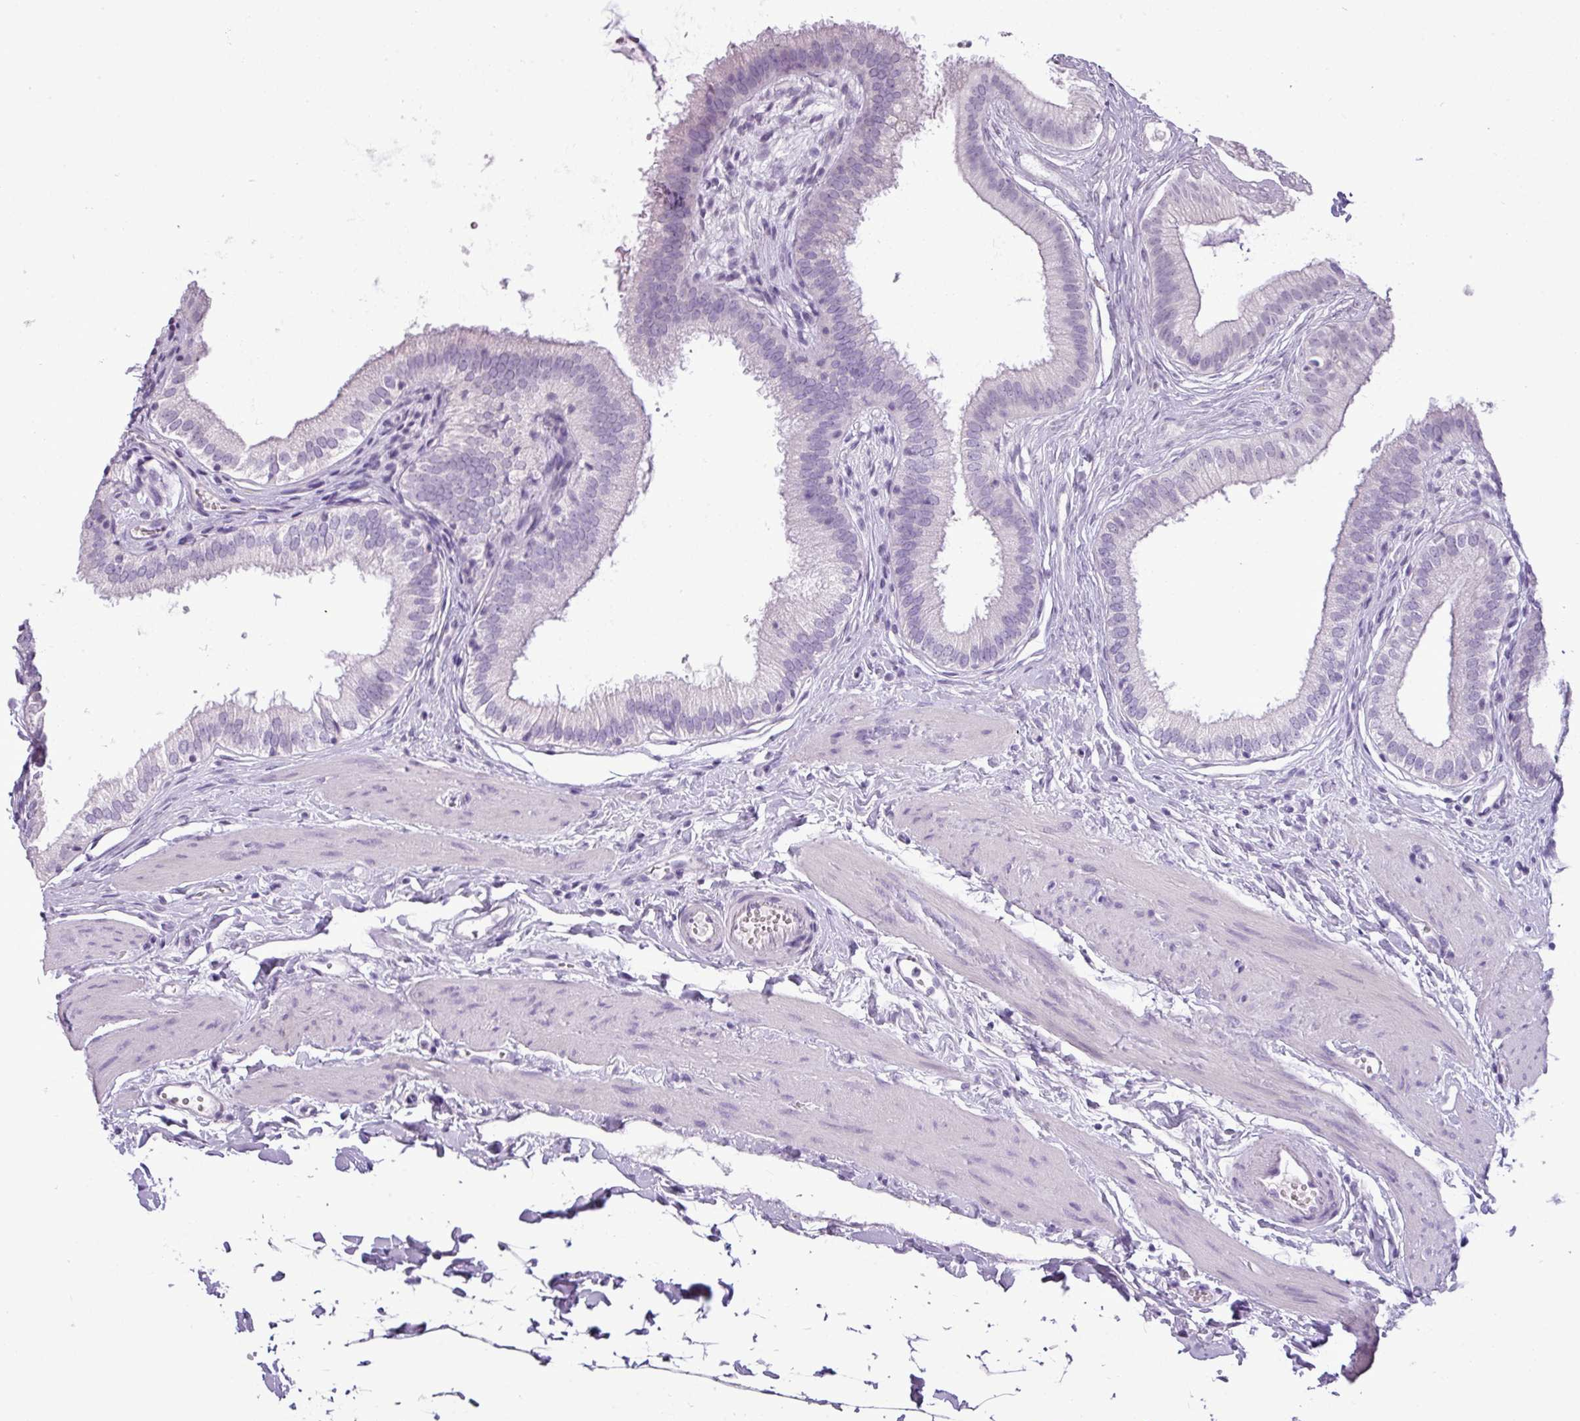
{"staining": {"intensity": "negative", "quantity": "none", "location": "none"}, "tissue": "gallbladder", "cell_type": "Glandular cells", "image_type": "normal", "snomed": [{"axis": "morphology", "description": "Normal tissue, NOS"}, {"axis": "topography", "description": "Gallbladder"}], "caption": "Immunohistochemistry (IHC) histopathology image of normal gallbladder: gallbladder stained with DAB reveals no significant protein staining in glandular cells.", "gene": "TMEM91", "patient": {"sex": "female", "age": 54}}